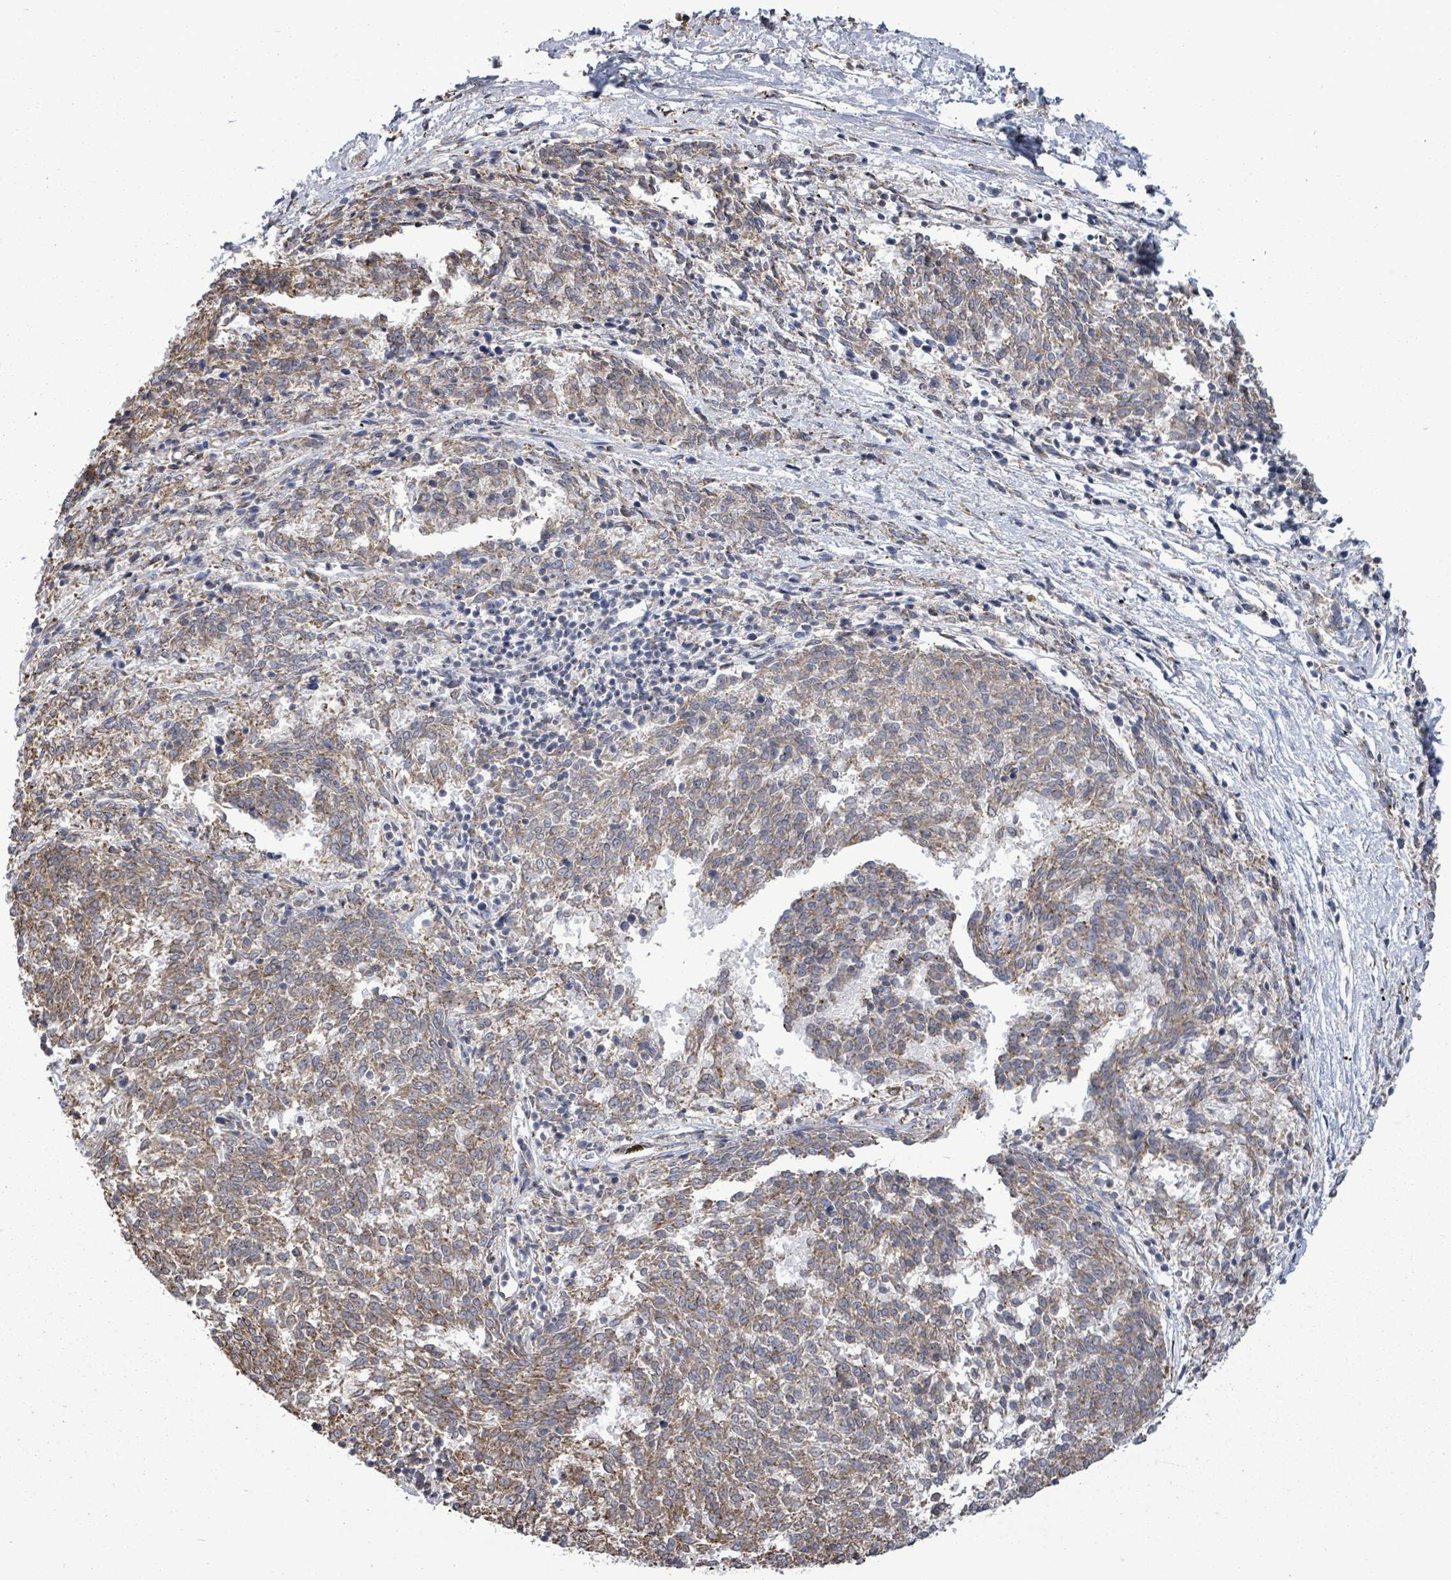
{"staining": {"intensity": "moderate", "quantity": ">75%", "location": "cytoplasmic/membranous"}, "tissue": "melanoma", "cell_type": "Tumor cells", "image_type": "cancer", "snomed": [{"axis": "morphology", "description": "Malignant melanoma, NOS"}, {"axis": "topography", "description": "Skin"}], "caption": "Malignant melanoma stained for a protein (brown) displays moderate cytoplasmic/membranous positive positivity in about >75% of tumor cells.", "gene": "PAPSS1", "patient": {"sex": "female", "age": 72}}